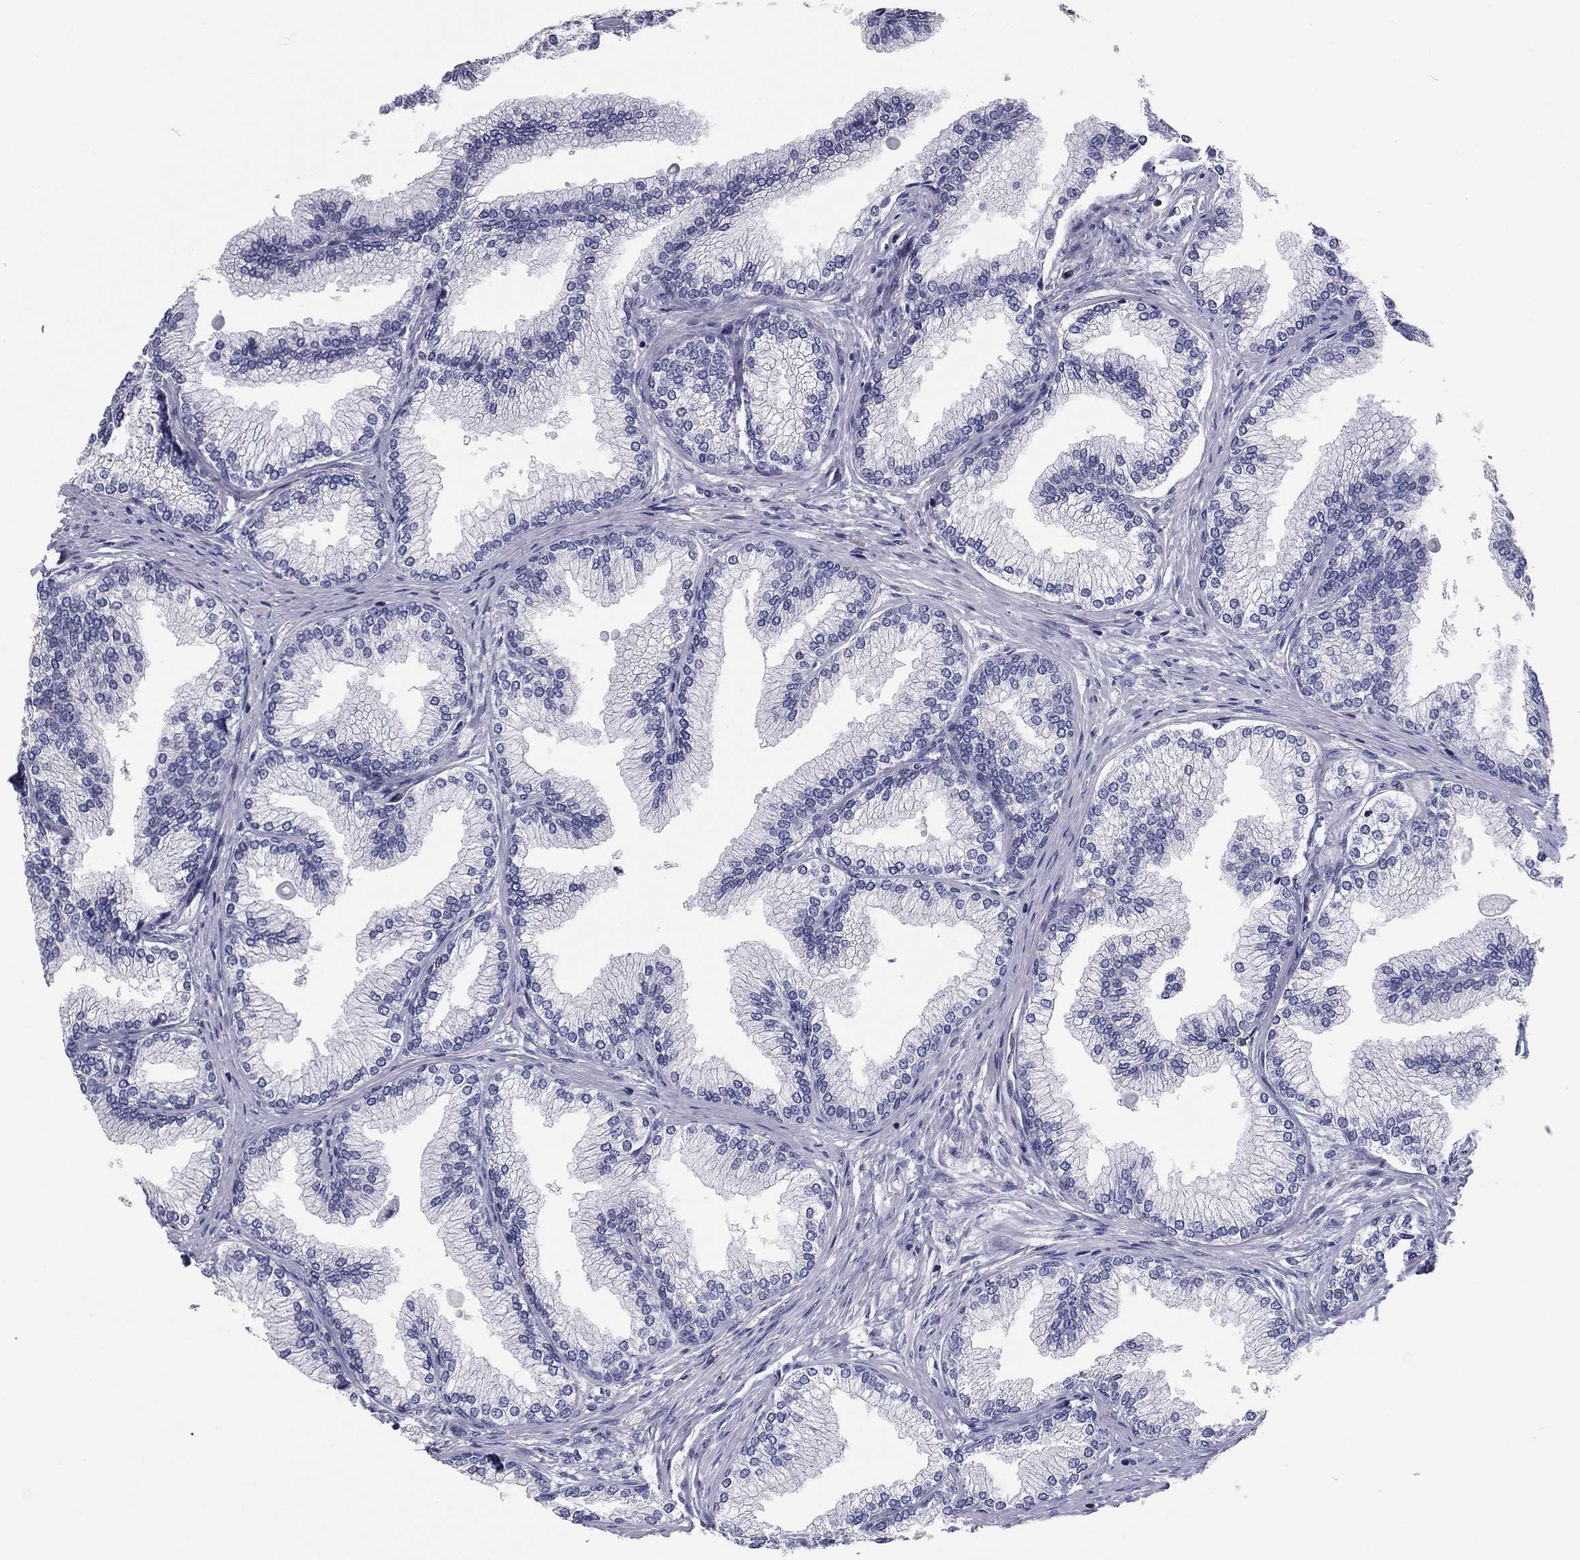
{"staining": {"intensity": "negative", "quantity": "none", "location": "none"}, "tissue": "prostate", "cell_type": "Glandular cells", "image_type": "normal", "snomed": [{"axis": "morphology", "description": "Normal tissue, NOS"}, {"axis": "topography", "description": "Prostate"}], "caption": "Immunohistochemical staining of benign prostate demonstrates no significant expression in glandular cells. Nuclei are stained in blue.", "gene": "ARHGAP27", "patient": {"sex": "male", "age": 72}}